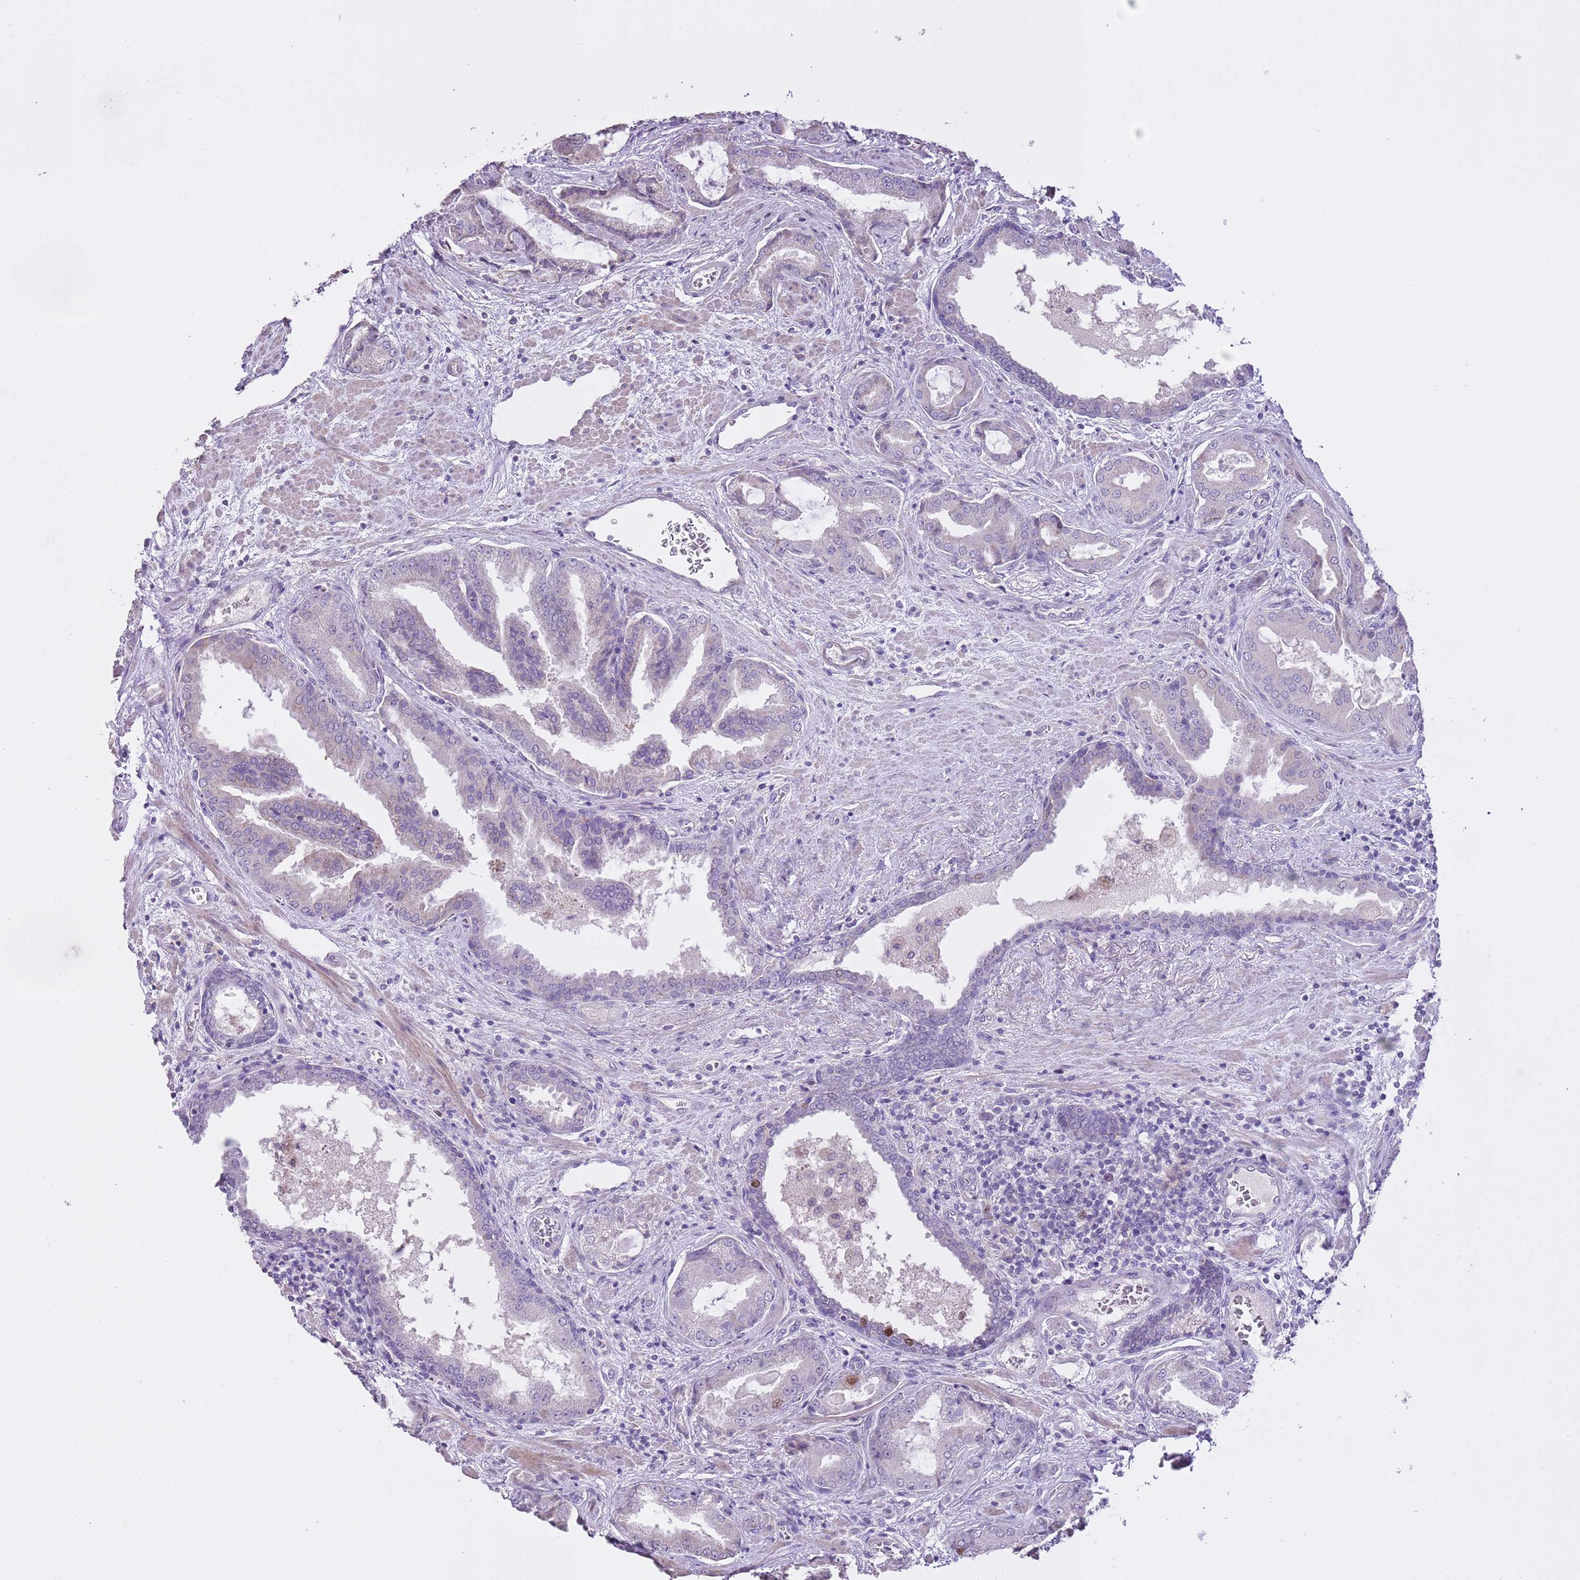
{"staining": {"intensity": "moderate", "quantity": "<25%", "location": "nuclear"}, "tissue": "prostate cancer", "cell_type": "Tumor cells", "image_type": "cancer", "snomed": [{"axis": "morphology", "description": "Adenocarcinoma, High grade"}, {"axis": "topography", "description": "Prostate"}], "caption": "This photomicrograph demonstrates prostate cancer (adenocarcinoma (high-grade)) stained with immunohistochemistry to label a protein in brown. The nuclear of tumor cells show moderate positivity for the protein. Nuclei are counter-stained blue.", "gene": "GMNN", "patient": {"sex": "male", "age": 68}}